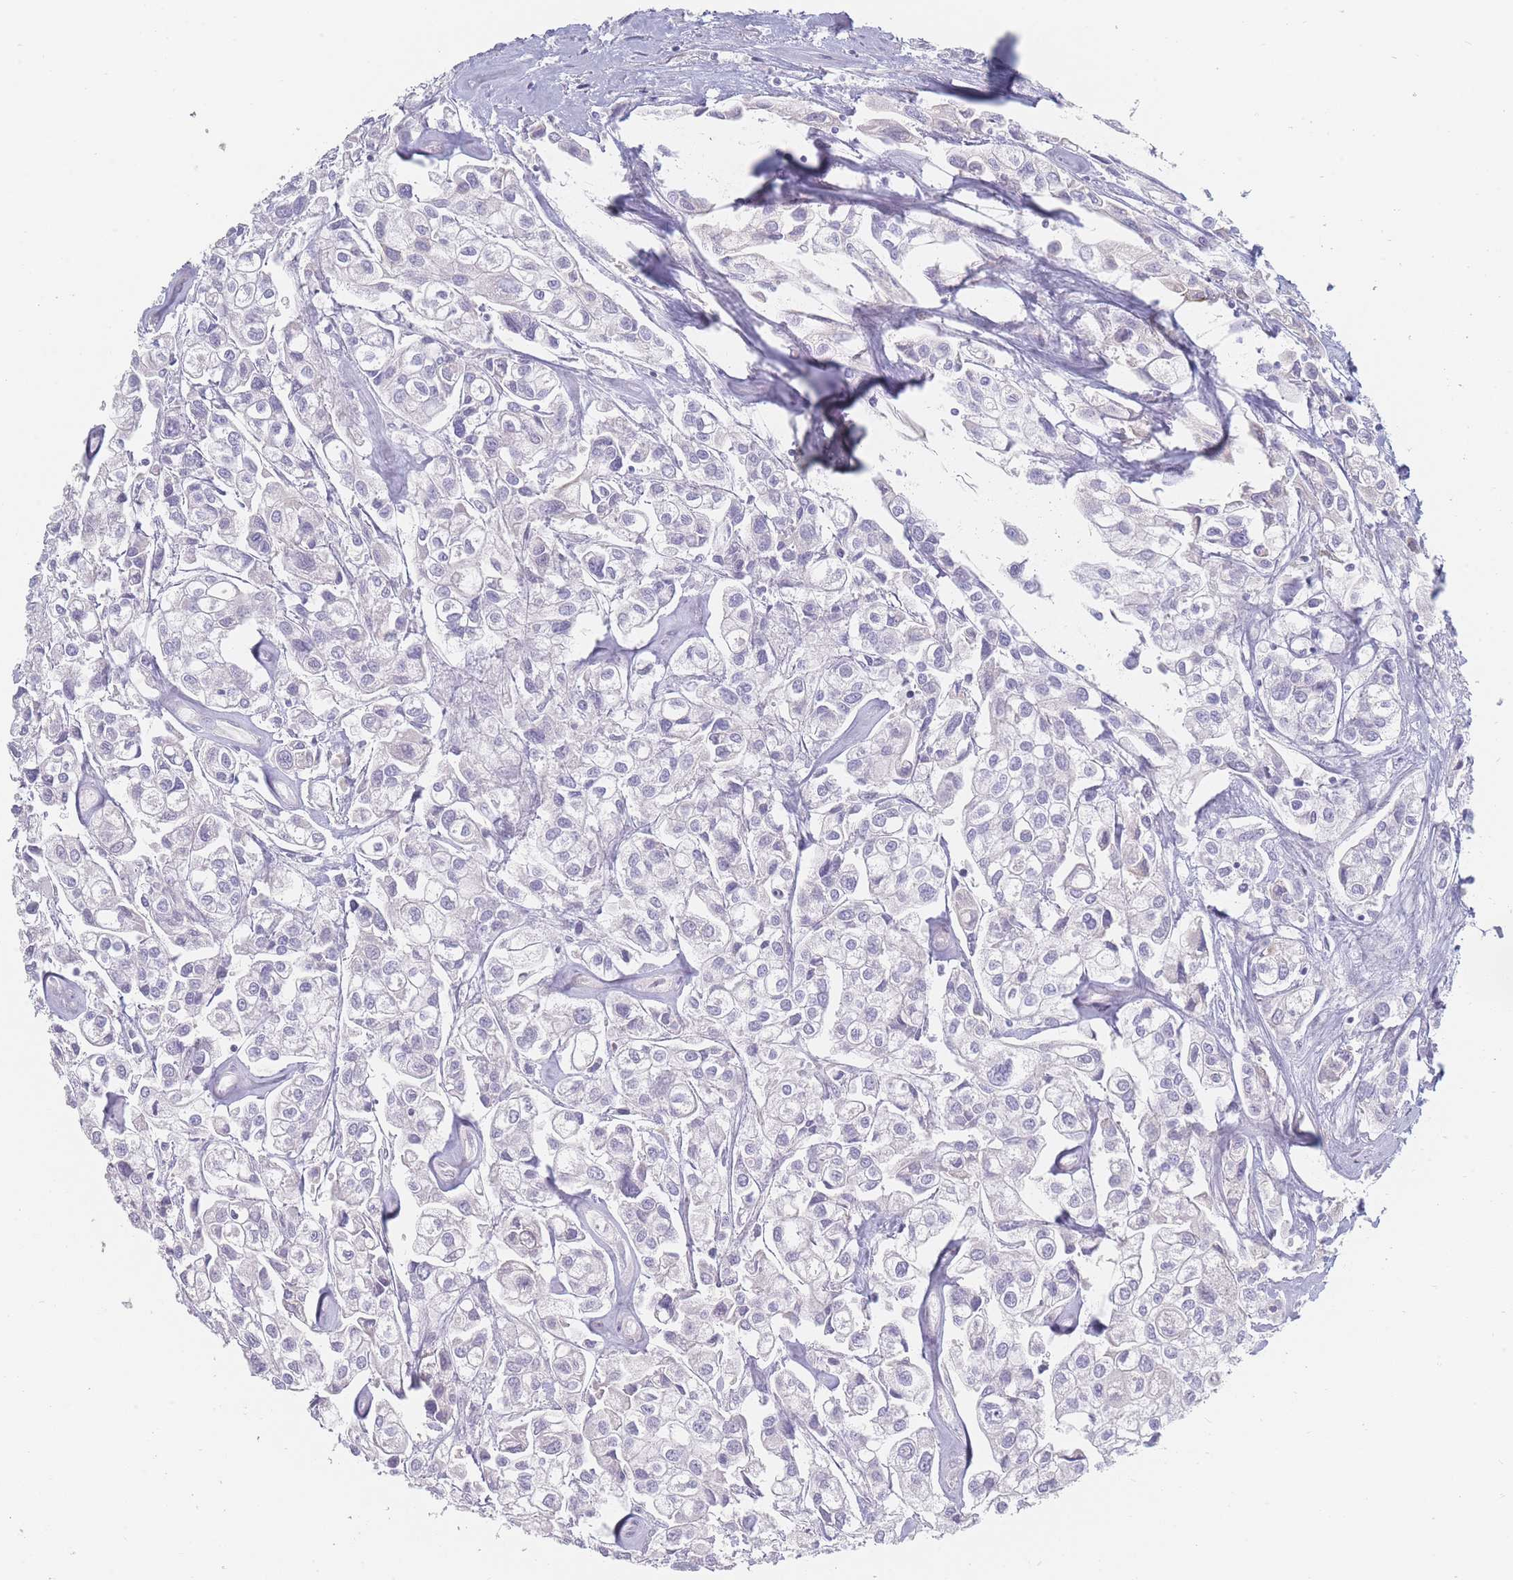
{"staining": {"intensity": "negative", "quantity": "none", "location": "none"}, "tissue": "urothelial cancer", "cell_type": "Tumor cells", "image_type": "cancer", "snomed": [{"axis": "morphology", "description": "Urothelial carcinoma, High grade"}, {"axis": "topography", "description": "Urinary bladder"}], "caption": "Immunohistochemistry (IHC) of human urothelial carcinoma (high-grade) reveals no staining in tumor cells.", "gene": "SPATS1", "patient": {"sex": "male", "age": 67}}